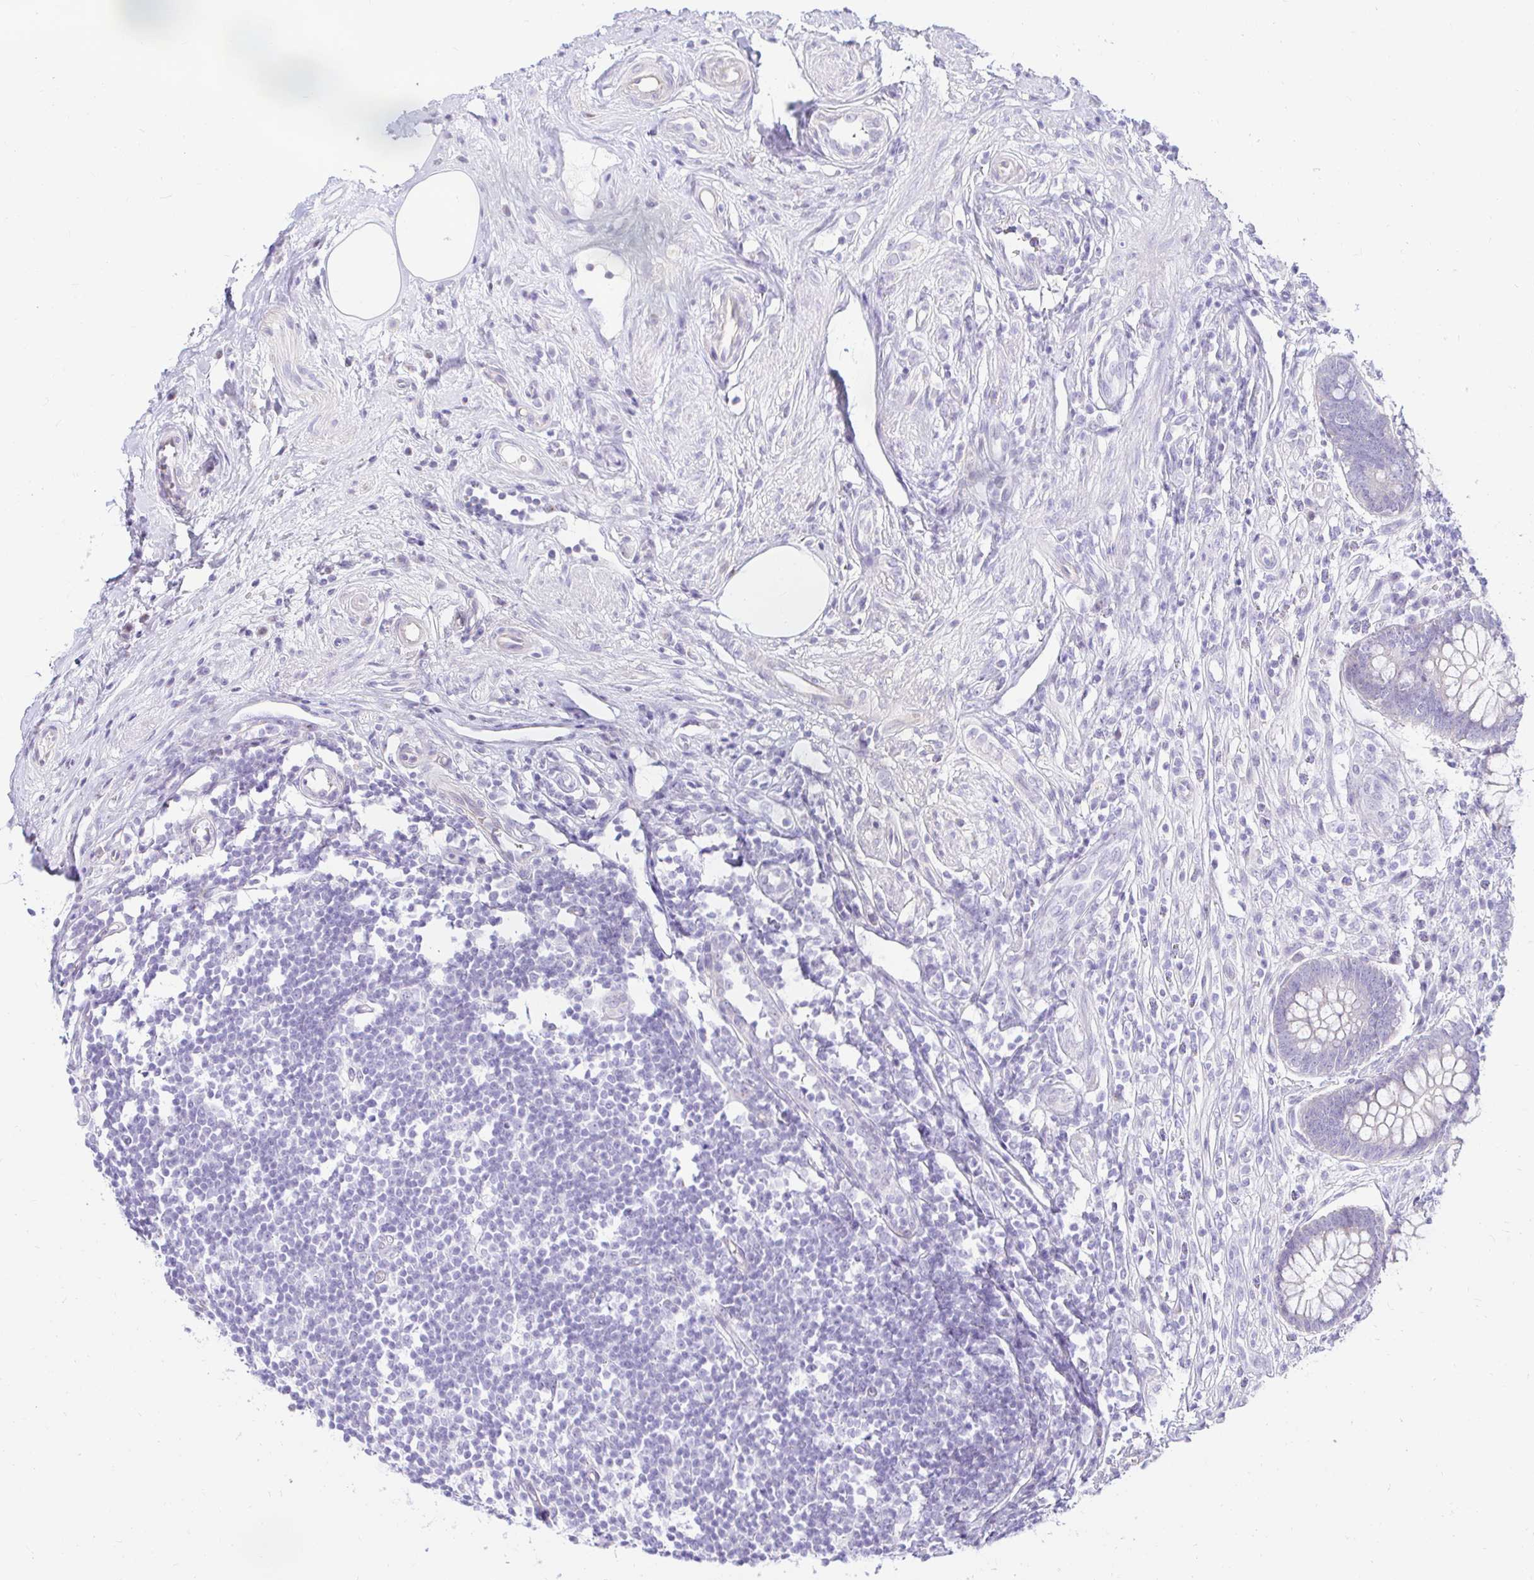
{"staining": {"intensity": "weak", "quantity": "25%-75%", "location": "cytoplasmic/membranous"}, "tissue": "appendix", "cell_type": "Glandular cells", "image_type": "normal", "snomed": [{"axis": "morphology", "description": "Normal tissue, NOS"}, {"axis": "topography", "description": "Appendix"}], "caption": "The image shows staining of normal appendix, revealing weak cytoplasmic/membranous protein staining (brown color) within glandular cells.", "gene": "CAPSL", "patient": {"sex": "female", "age": 56}}